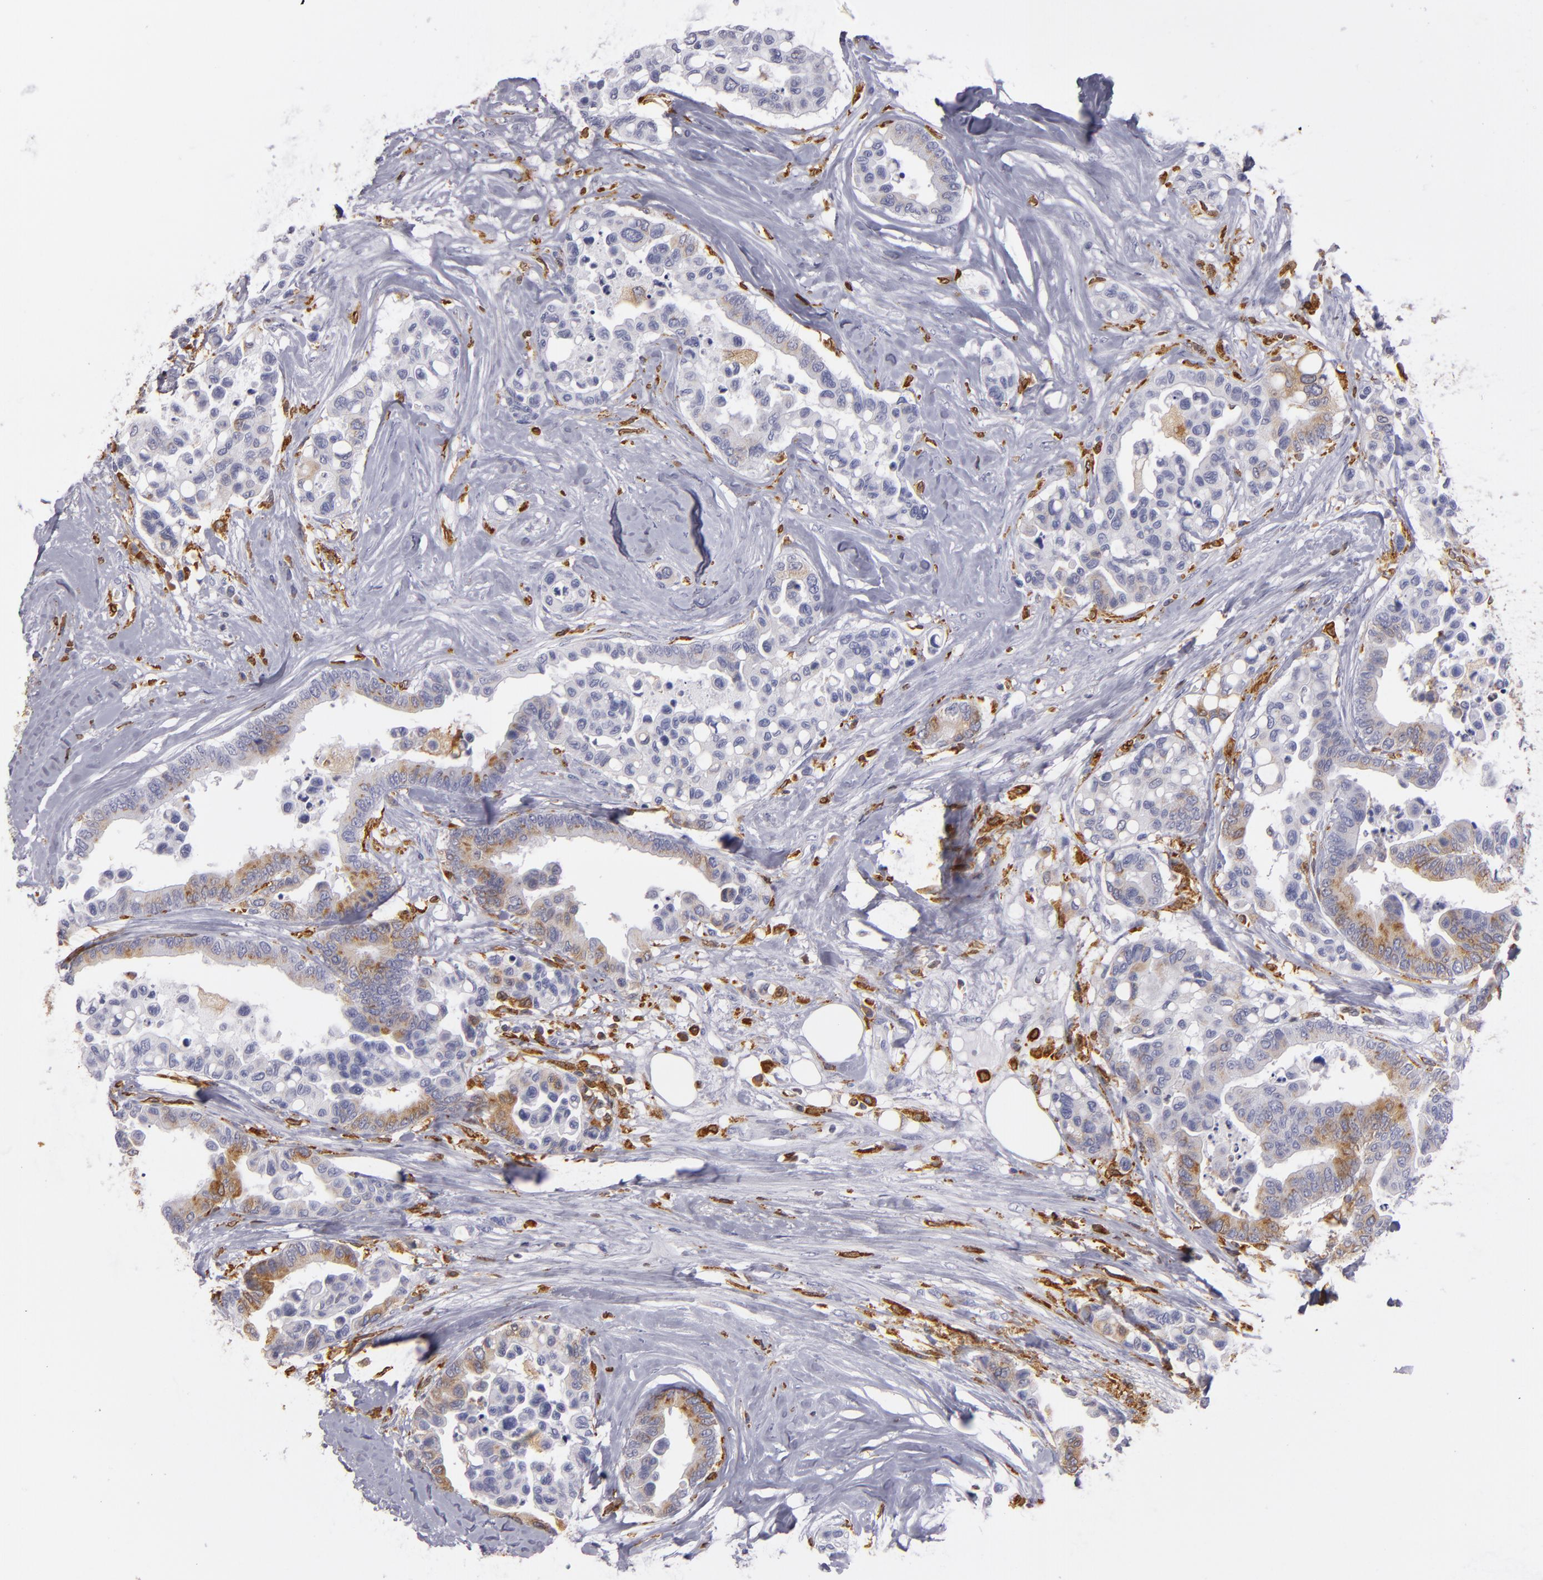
{"staining": {"intensity": "moderate", "quantity": "25%-75%", "location": "cytoplasmic/membranous"}, "tissue": "colorectal cancer", "cell_type": "Tumor cells", "image_type": "cancer", "snomed": [{"axis": "morphology", "description": "Adenocarcinoma, NOS"}, {"axis": "topography", "description": "Colon"}], "caption": "Adenocarcinoma (colorectal) stained with IHC displays moderate cytoplasmic/membranous expression in about 25%-75% of tumor cells. The staining was performed using DAB (3,3'-diaminobenzidine), with brown indicating positive protein expression. Nuclei are stained blue with hematoxylin.", "gene": "CD74", "patient": {"sex": "male", "age": 82}}